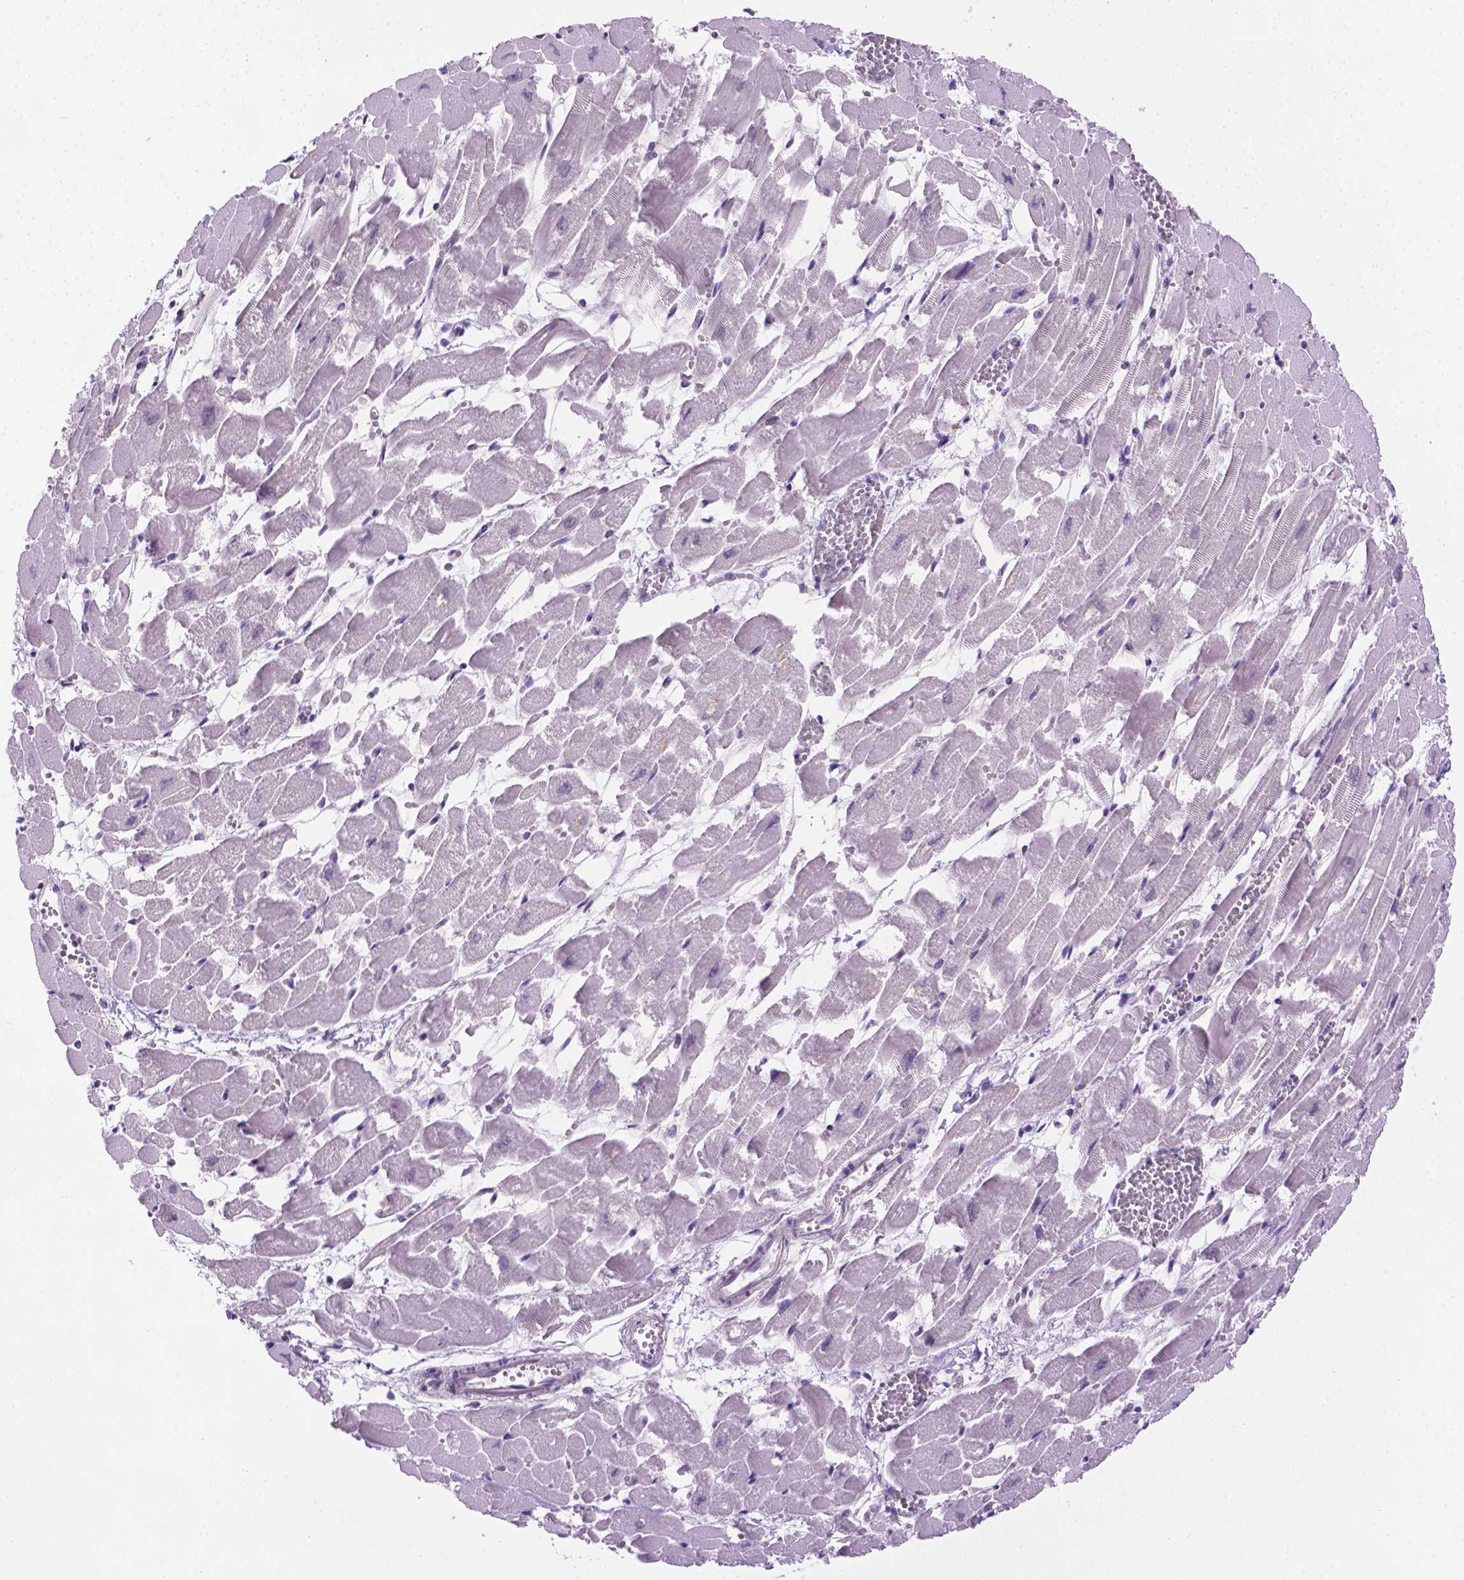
{"staining": {"intensity": "weak", "quantity": "<25%", "location": "nuclear"}, "tissue": "heart muscle", "cell_type": "Cardiomyocytes", "image_type": "normal", "snomed": [{"axis": "morphology", "description": "Normal tissue, NOS"}, {"axis": "topography", "description": "Heart"}], "caption": "Immunohistochemistry (IHC) photomicrograph of benign human heart muscle stained for a protein (brown), which reveals no staining in cardiomyocytes.", "gene": "ABI2", "patient": {"sex": "female", "age": 52}}